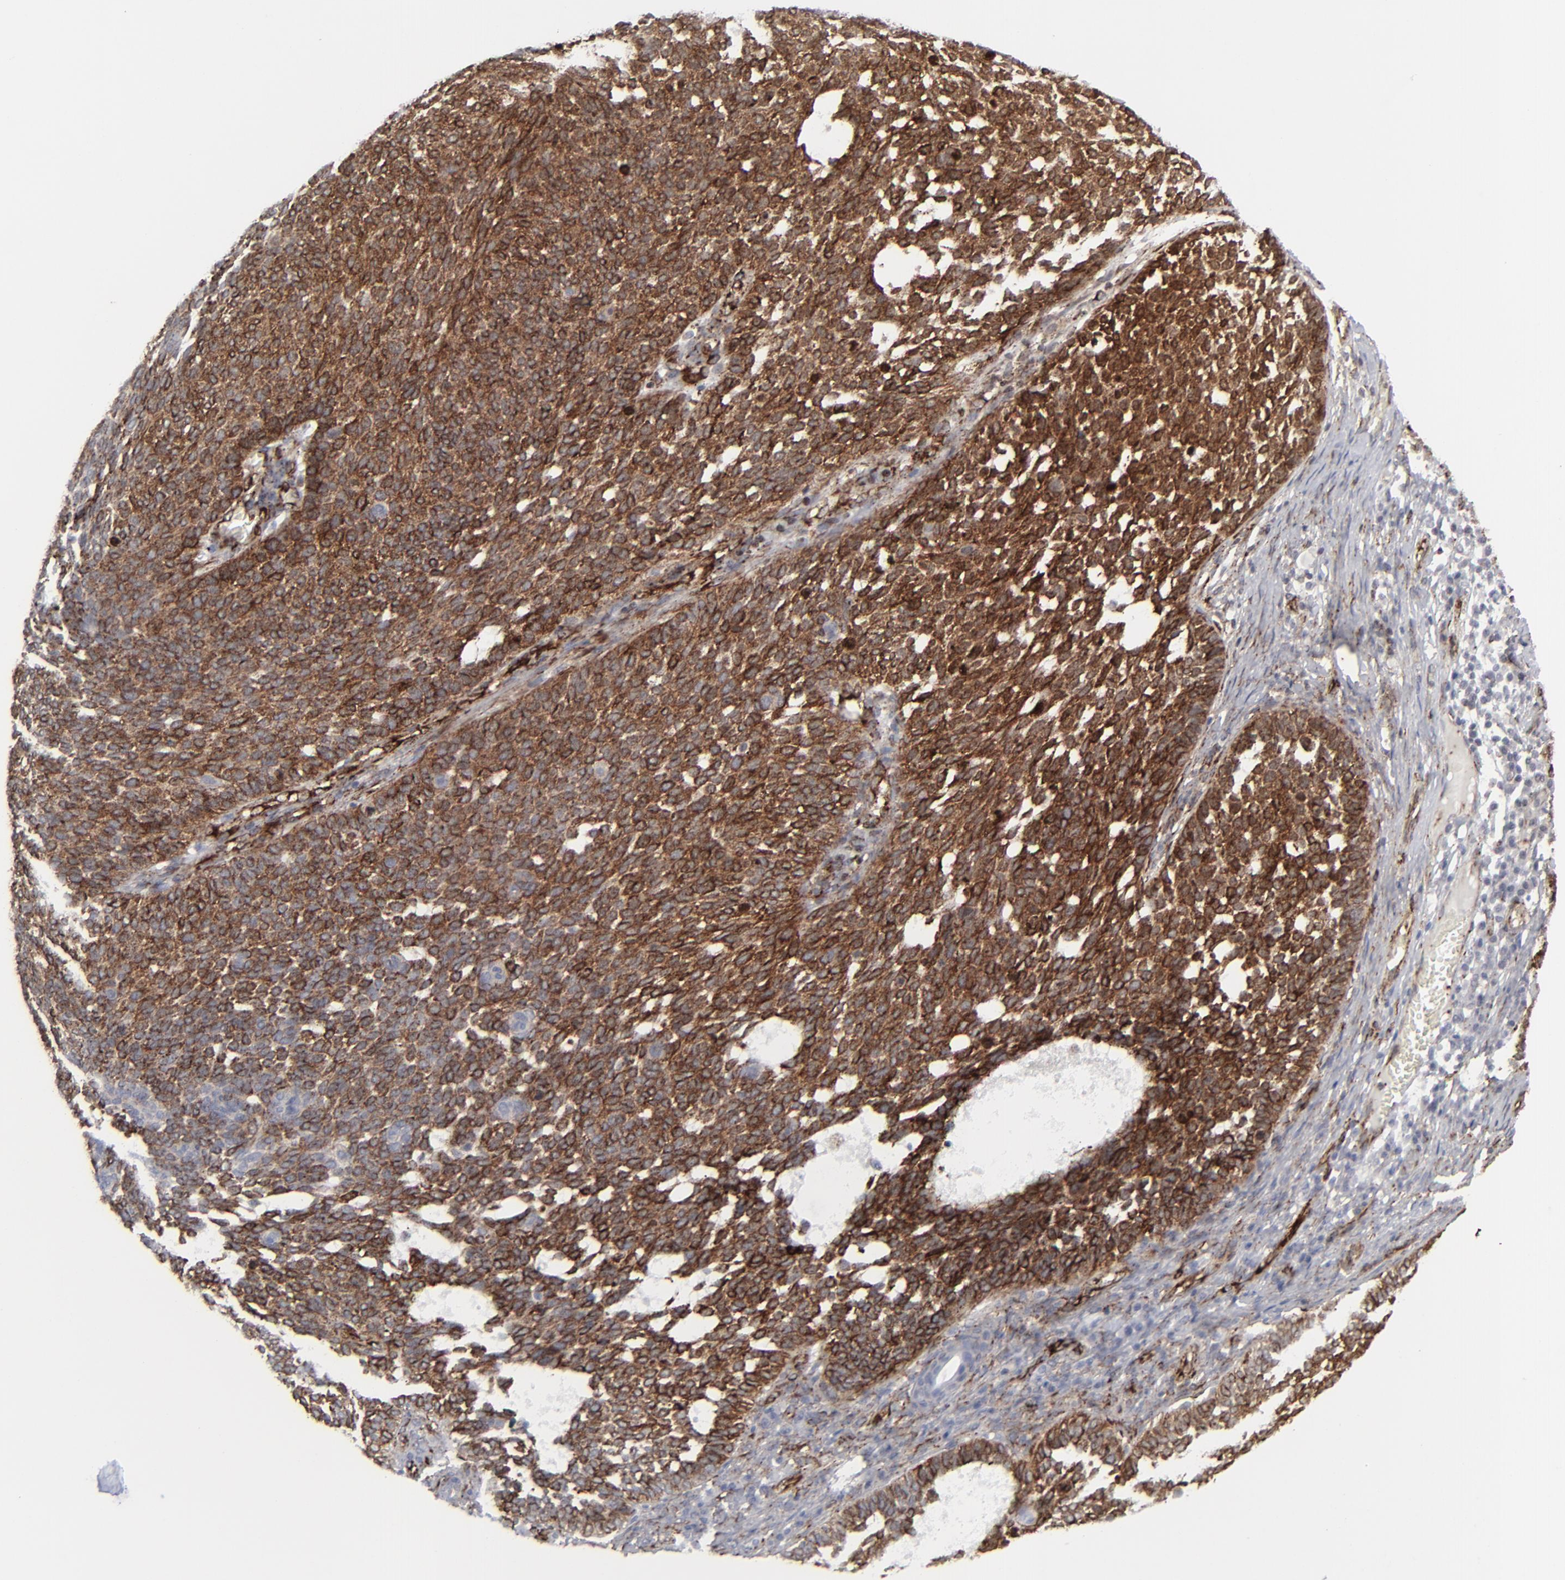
{"staining": {"intensity": "strong", "quantity": ">75%", "location": "nuclear"}, "tissue": "skin cancer", "cell_type": "Tumor cells", "image_type": "cancer", "snomed": [{"axis": "morphology", "description": "Basal cell carcinoma"}, {"axis": "topography", "description": "Skin"}], "caption": "This photomicrograph reveals immunohistochemistry (IHC) staining of skin cancer (basal cell carcinoma), with high strong nuclear expression in approximately >75% of tumor cells.", "gene": "SPARC", "patient": {"sex": "male", "age": 63}}